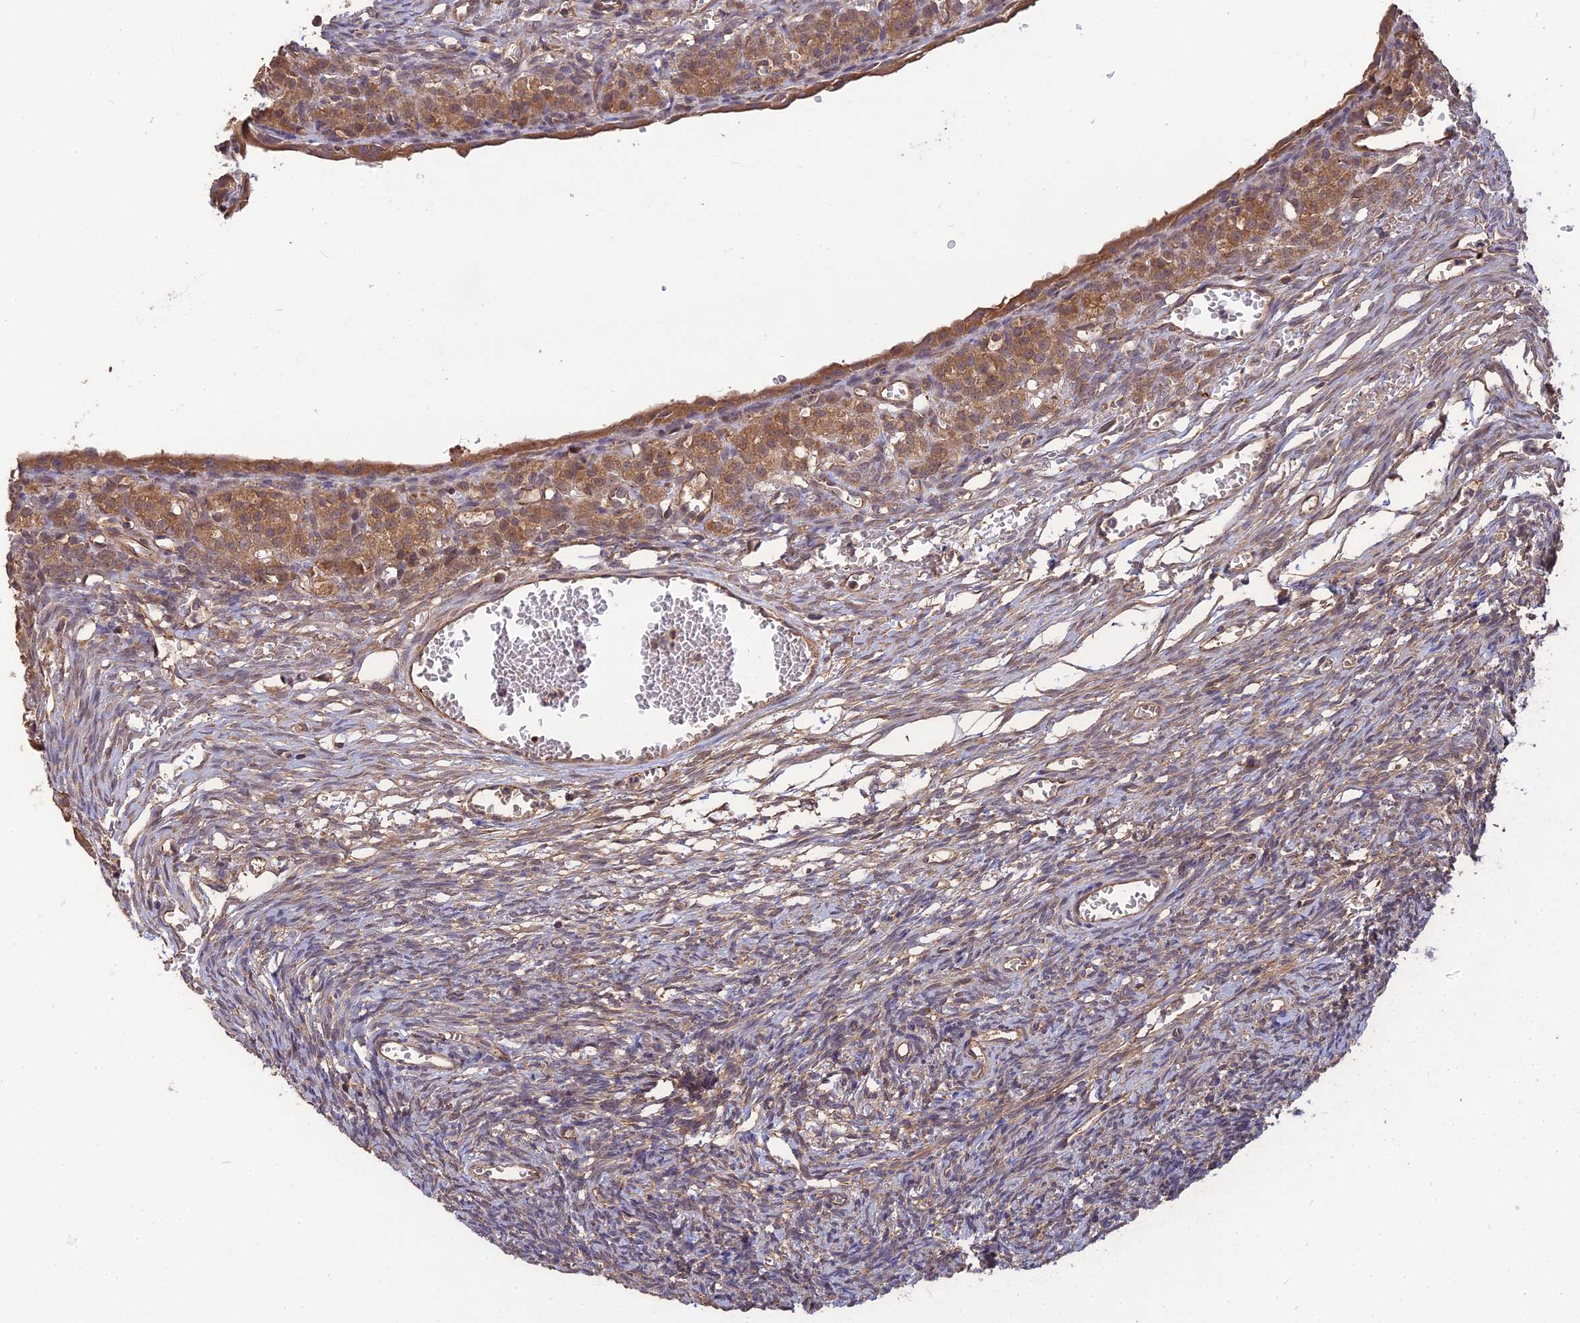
{"staining": {"intensity": "weak", "quantity": "25%-75%", "location": "cytoplasmic/membranous"}, "tissue": "ovary", "cell_type": "Ovarian stroma cells", "image_type": "normal", "snomed": [{"axis": "morphology", "description": "Normal tissue, NOS"}, {"axis": "topography", "description": "Ovary"}], "caption": "Weak cytoplasmic/membranous protein expression is identified in about 25%-75% of ovarian stroma cells in ovary.", "gene": "ARHGAP40", "patient": {"sex": "female", "age": 39}}